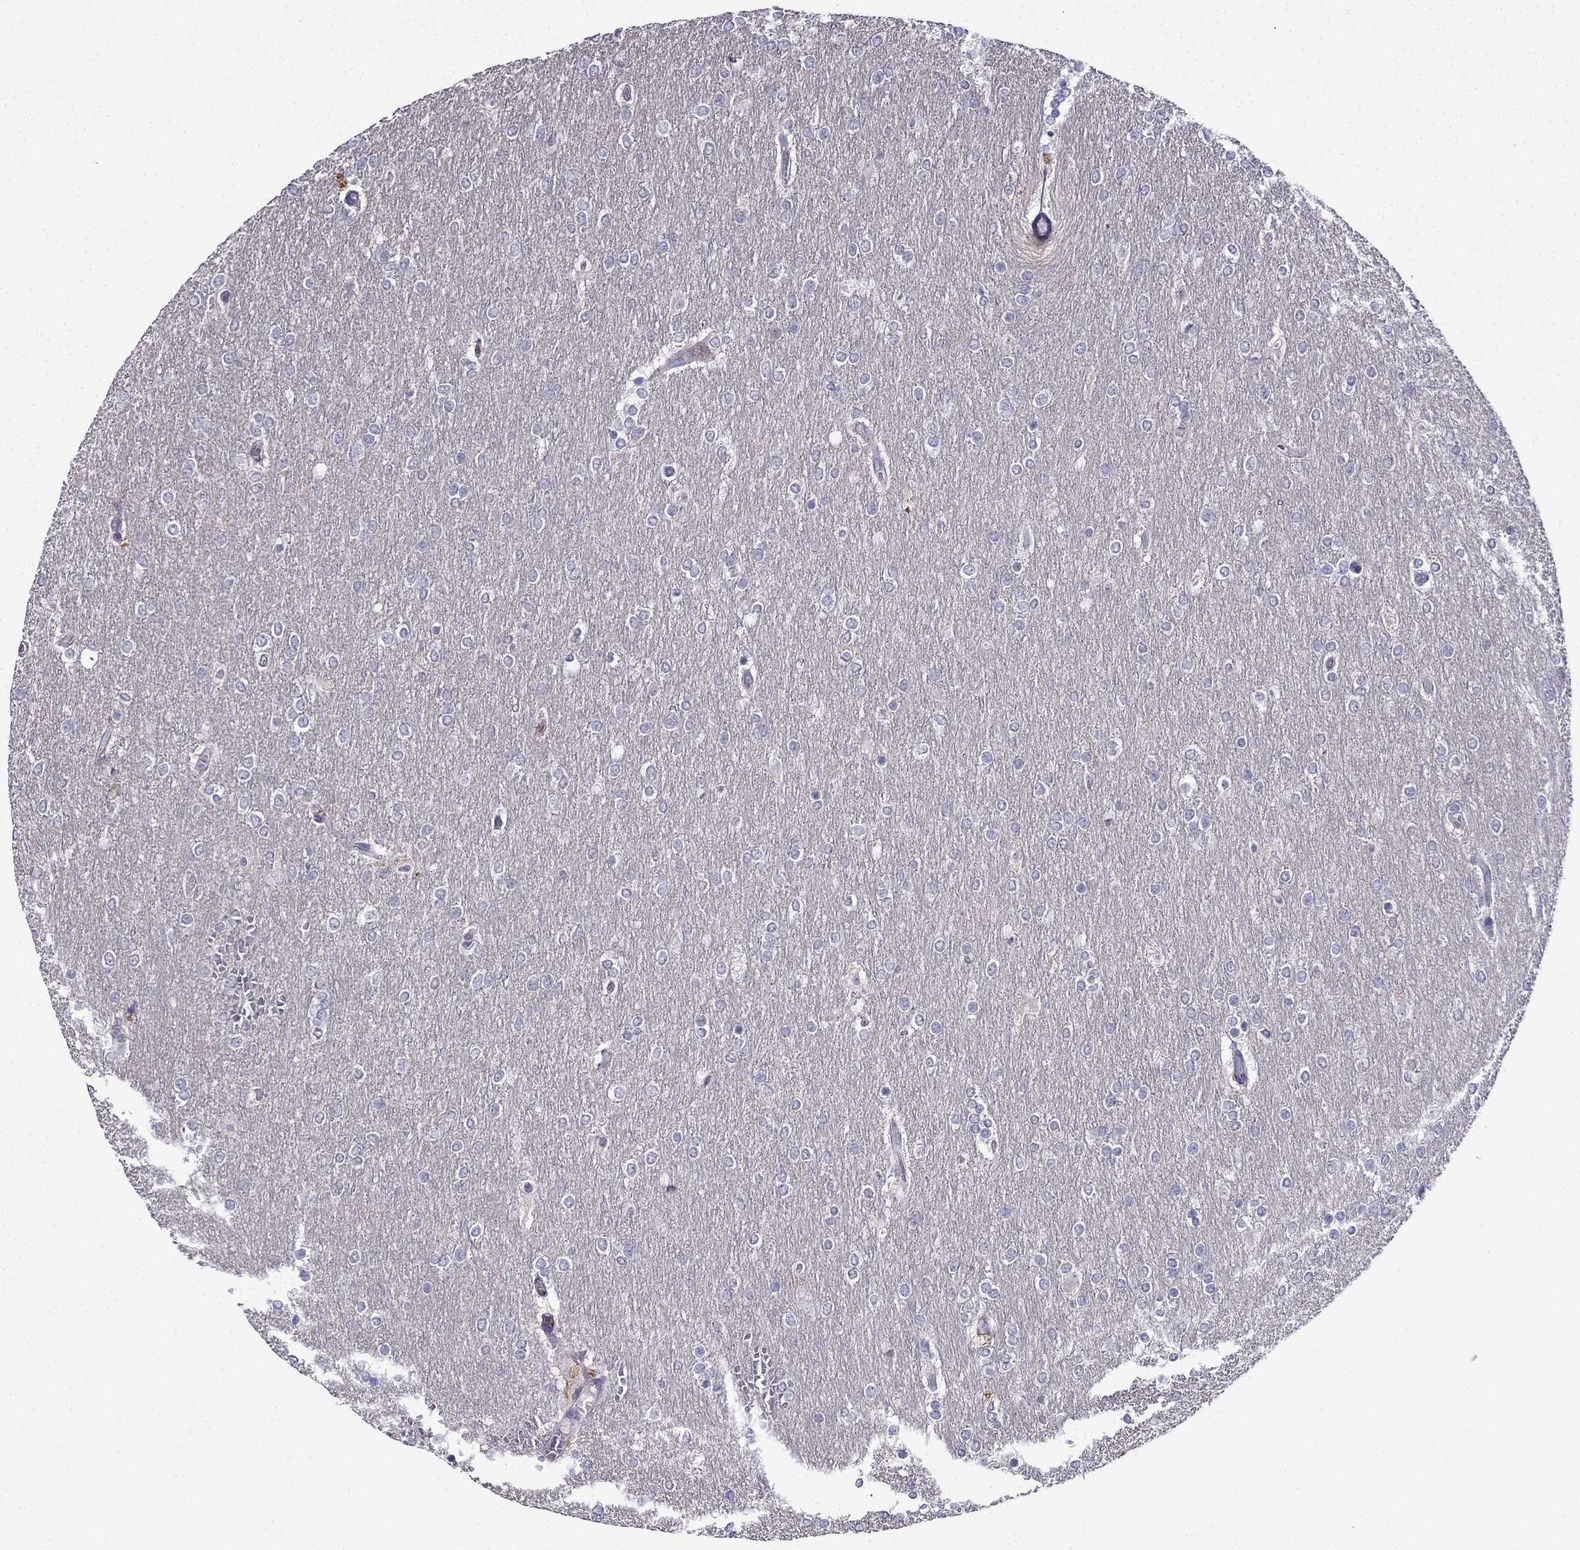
{"staining": {"intensity": "negative", "quantity": "none", "location": "none"}, "tissue": "glioma", "cell_type": "Tumor cells", "image_type": "cancer", "snomed": [{"axis": "morphology", "description": "Glioma, malignant, High grade"}, {"axis": "topography", "description": "Brain"}], "caption": "Human malignant glioma (high-grade) stained for a protein using immunohistochemistry displays no staining in tumor cells.", "gene": "UHRF1", "patient": {"sex": "female", "age": 61}}